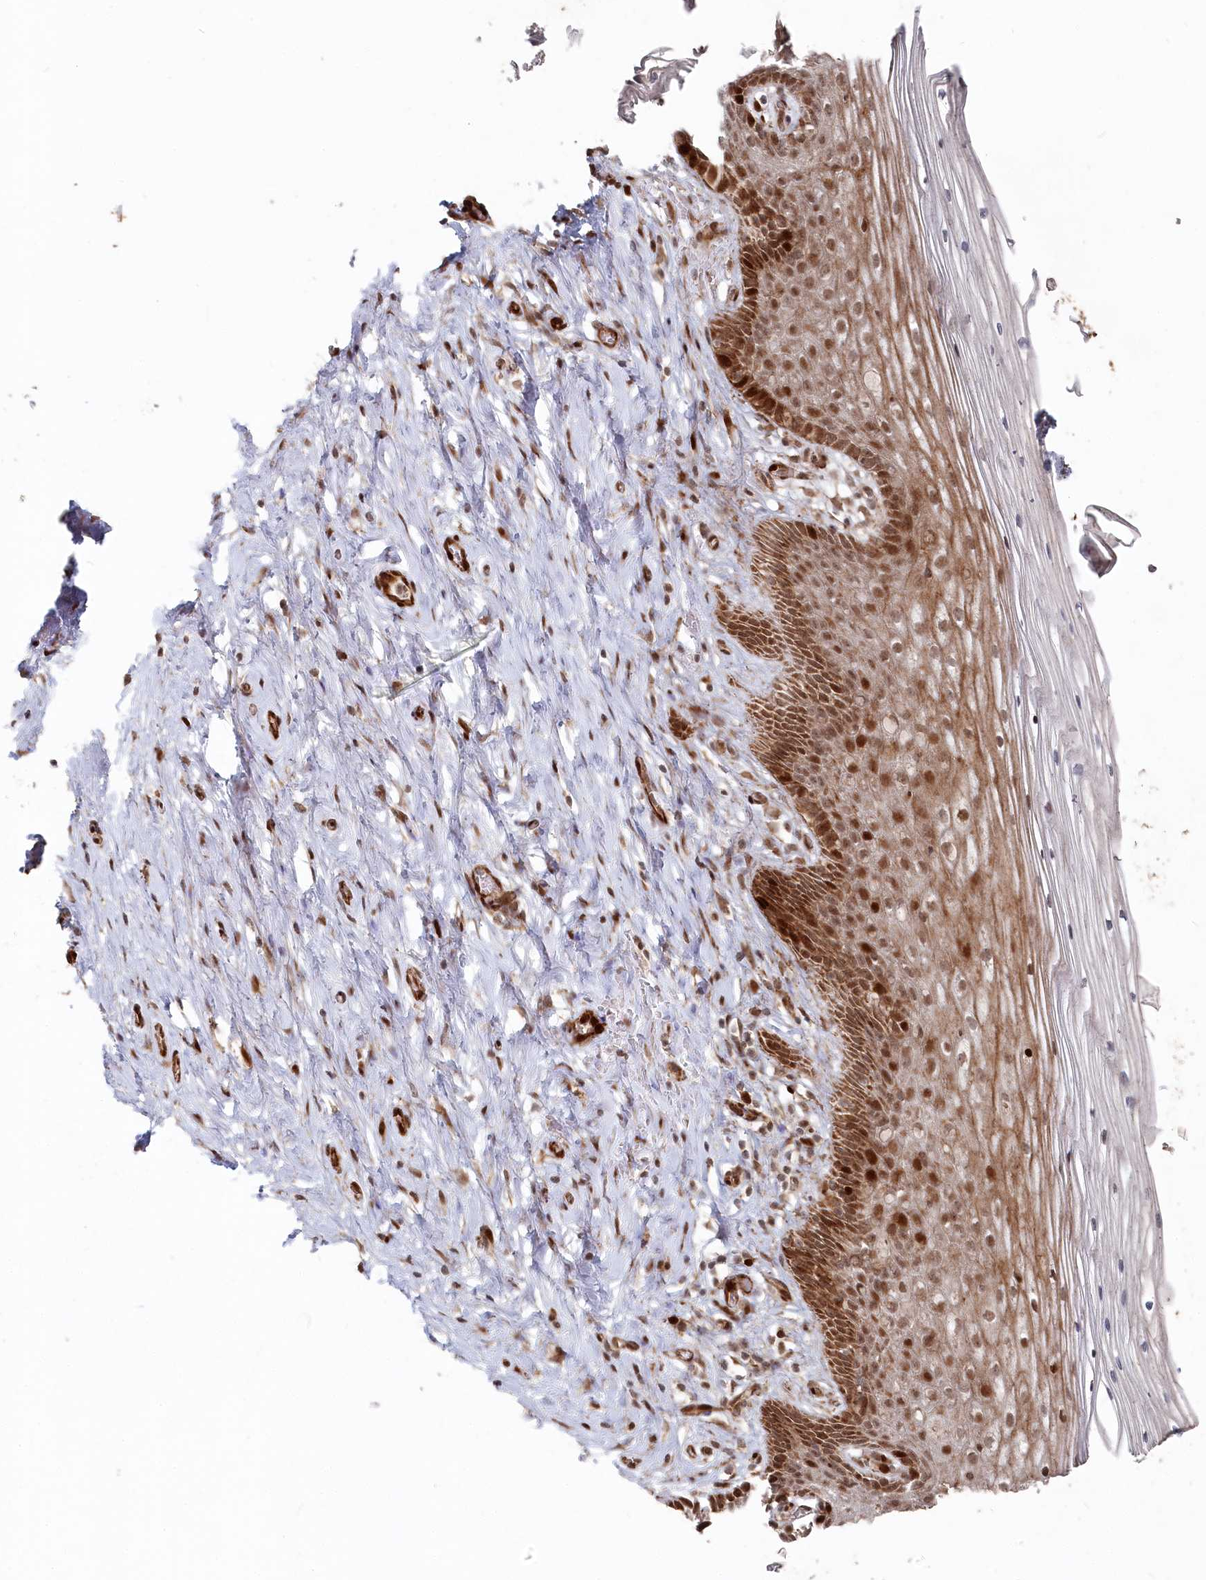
{"staining": {"intensity": "moderate", "quantity": ">75%", "location": "cytoplasmic/membranous,nuclear"}, "tissue": "cervix", "cell_type": "Glandular cells", "image_type": "normal", "snomed": [{"axis": "morphology", "description": "Normal tissue, NOS"}, {"axis": "topography", "description": "Cervix"}], "caption": "Glandular cells show medium levels of moderate cytoplasmic/membranous,nuclear expression in approximately >75% of cells in benign human cervix.", "gene": "POLR3A", "patient": {"sex": "female", "age": 33}}